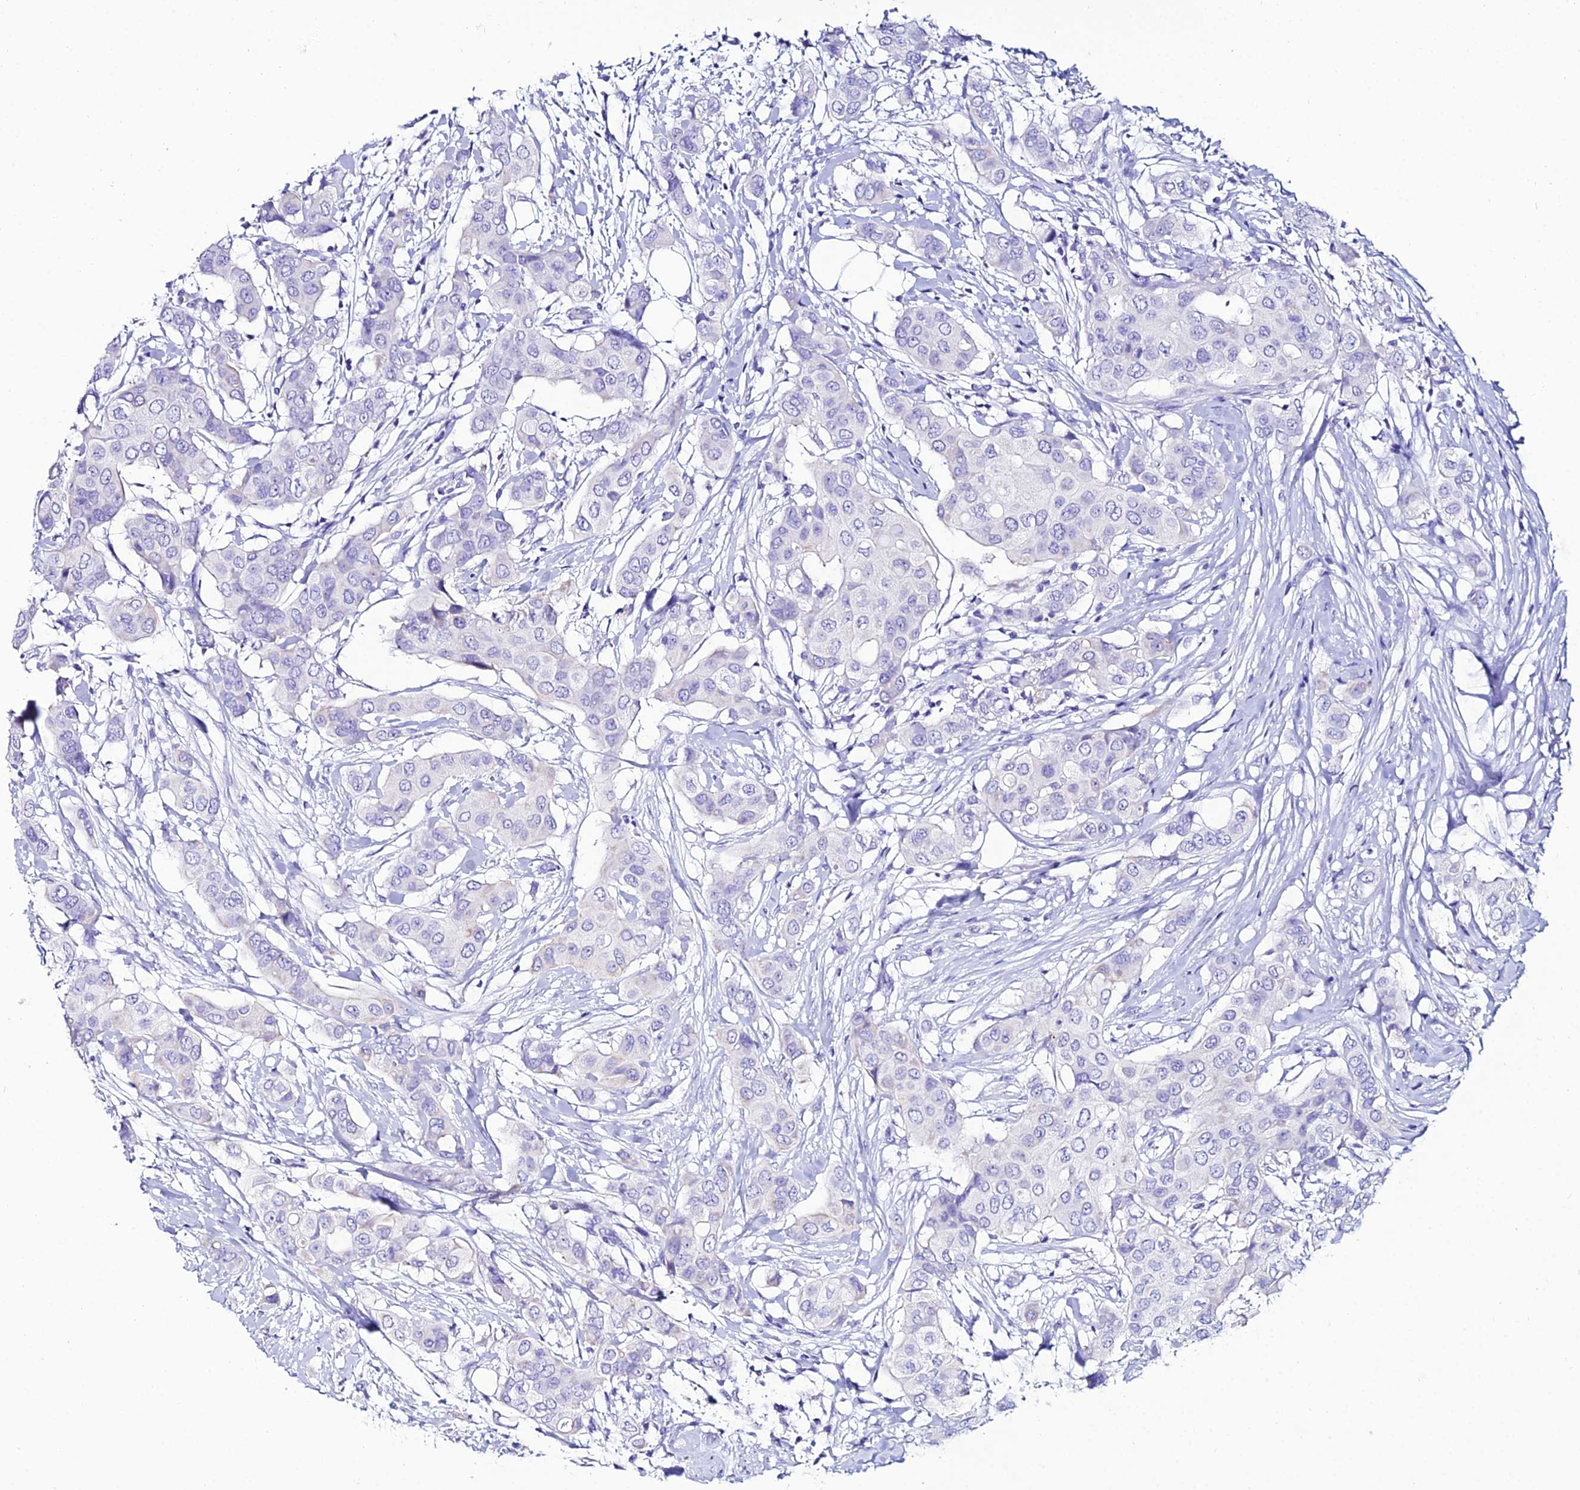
{"staining": {"intensity": "negative", "quantity": "none", "location": "none"}, "tissue": "breast cancer", "cell_type": "Tumor cells", "image_type": "cancer", "snomed": [{"axis": "morphology", "description": "Lobular carcinoma"}, {"axis": "topography", "description": "Breast"}], "caption": "Breast cancer was stained to show a protein in brown. There is no significant positivity in tumor cells.", "gene": "OR4D5", "patient": {"sex": "female", "age": 51}}